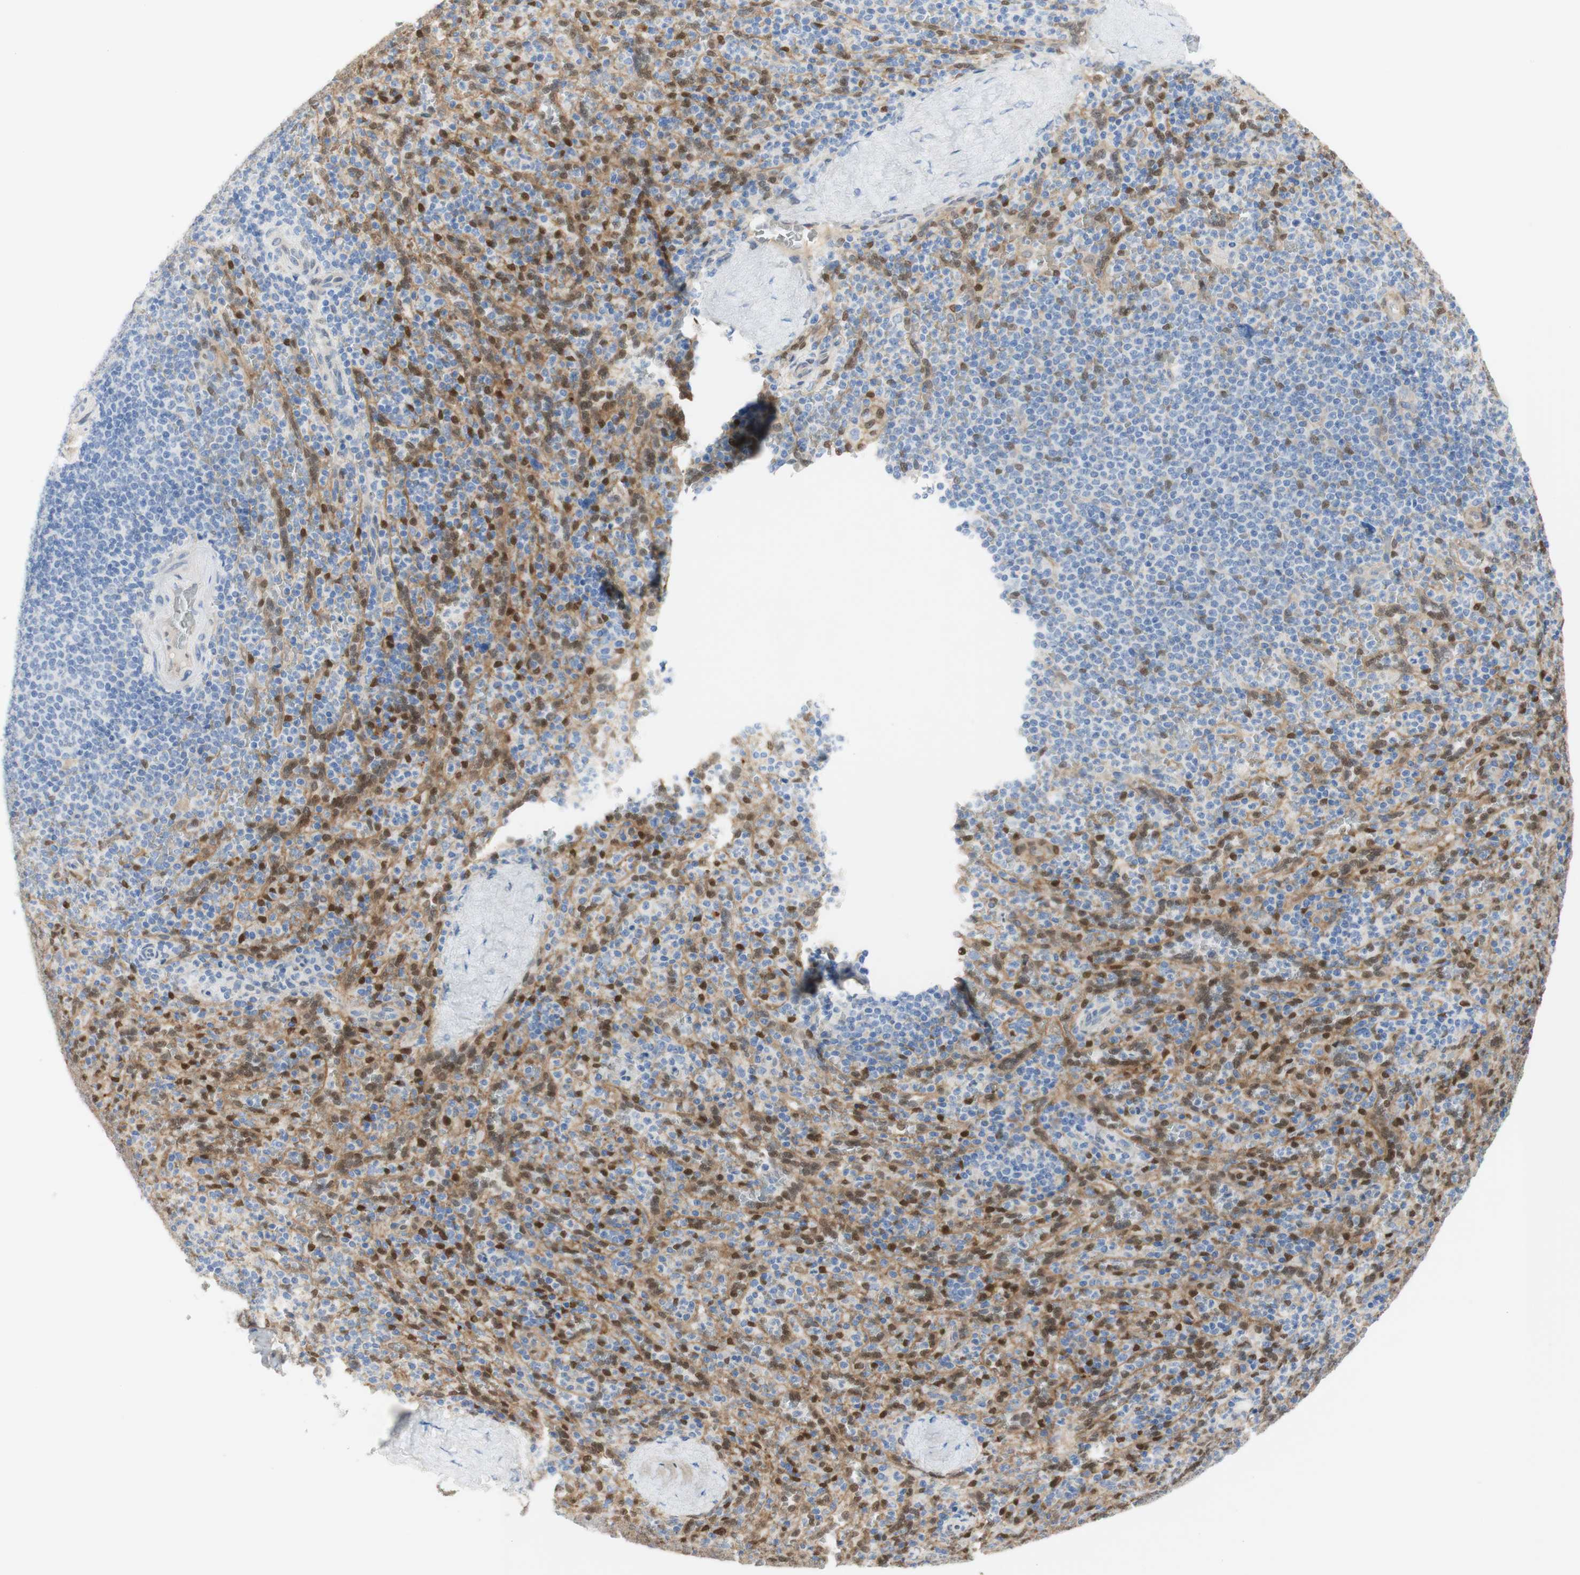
{"staining": {"intensity": "moderate", "quantity": "25%-75%", "location": "nuclear"}, "tissue": "spleen", "cell_type": "Cells in red pulp", "image_type": "normal", "snomed": [{"axis": "morphology", "description": "Normal tissue, NOS"}, {"axis": "topography", "description": "Spleen"}], "caption": "Spleen stained for a protein (brown) exhibits moderate nuclear positive expression in about 25%-75% of cells in red pulp.", "gene": "SELENBP1", "patient": {"sex": "male", "age": 36}}